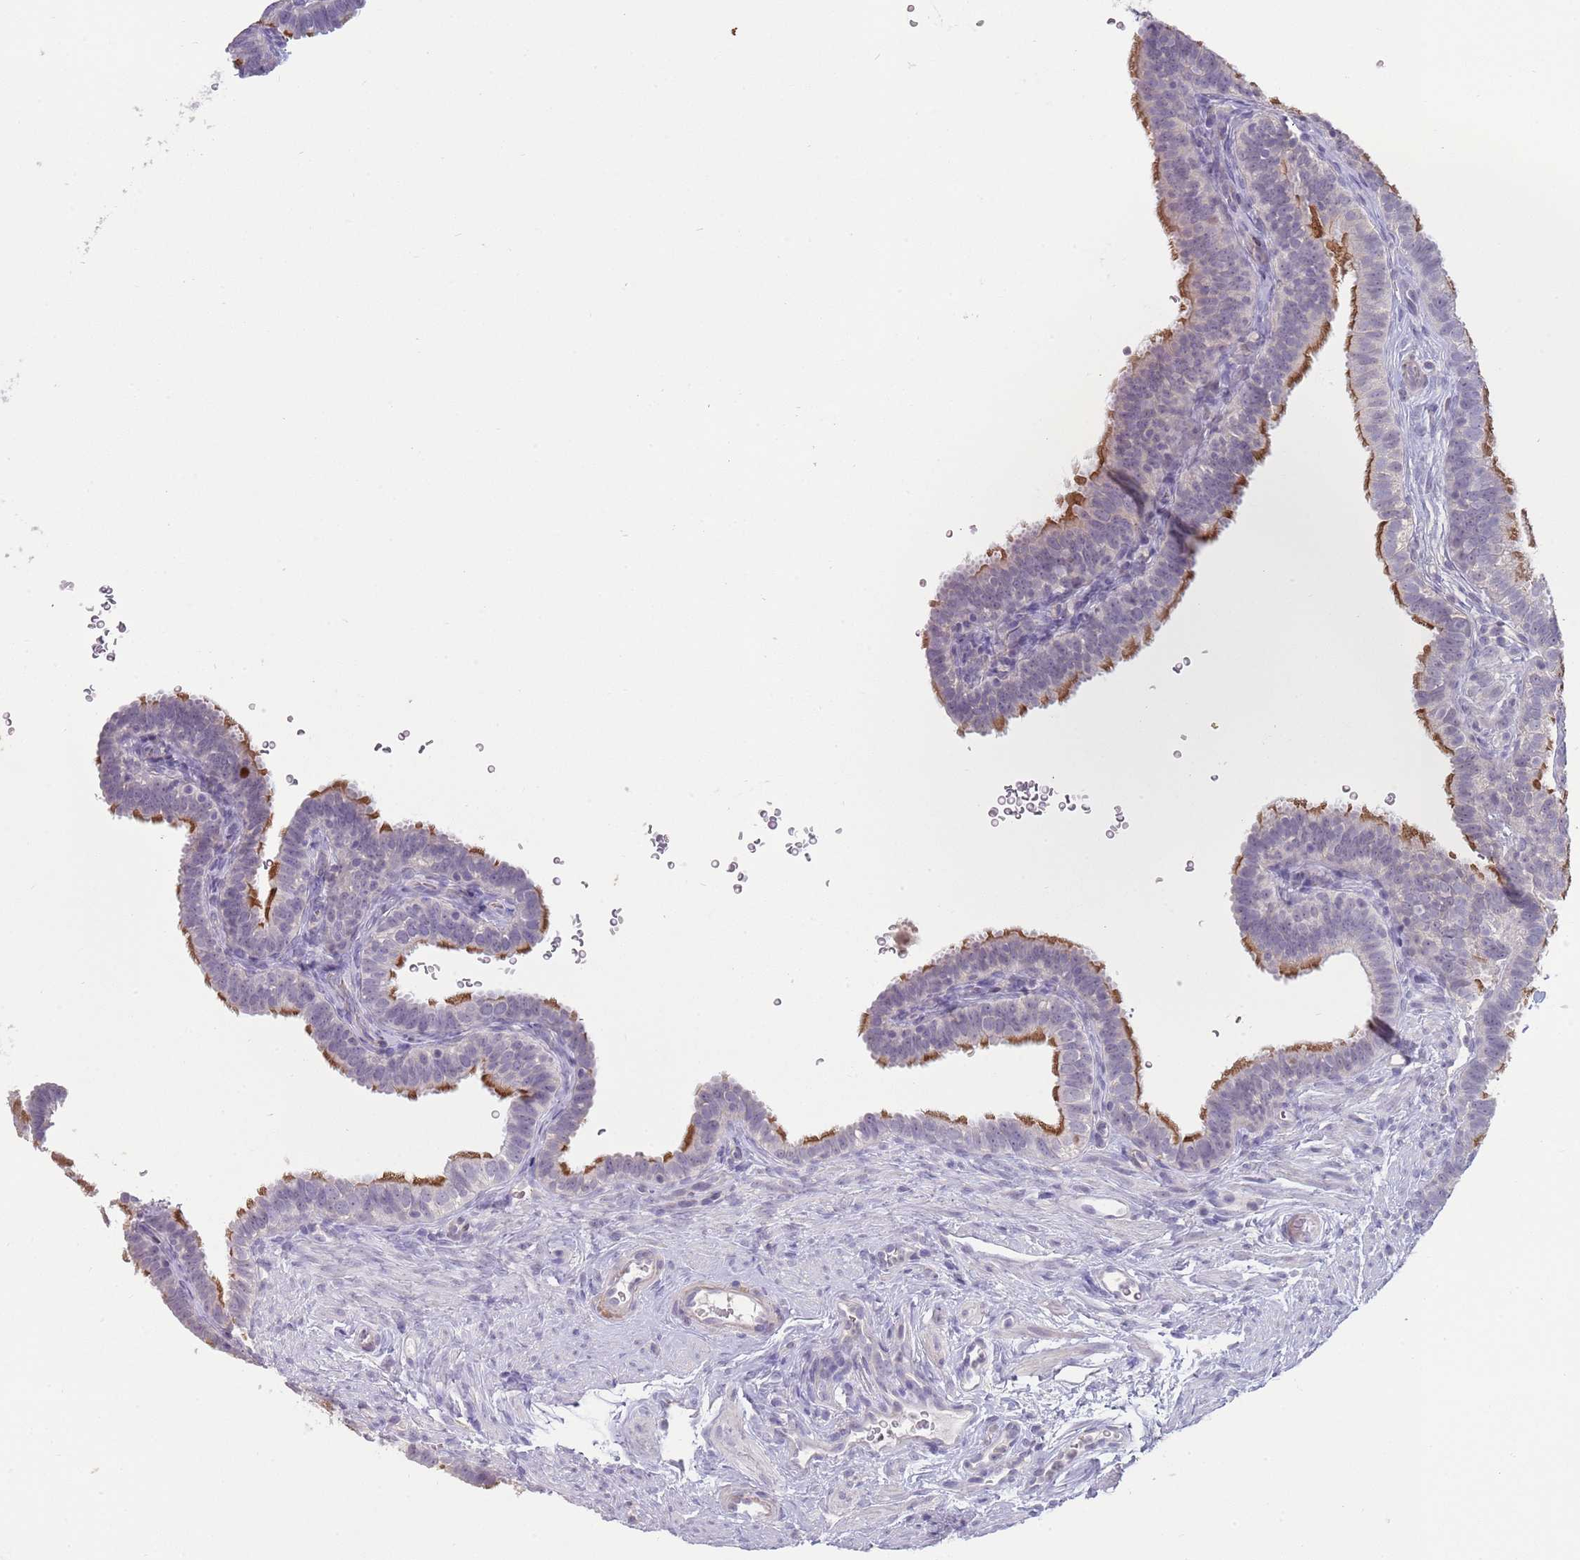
{"staining": {"intensity": "moderate", "quantity": "<25%", "location": "cytoplasmic/membranous"}, "tissue": "fallopian tube", "cell_type": "Glandular cells", "image_type": "normal", "snomed": [{"axis": "morphology", "description": "Normal tissue, NOS"}, {"axis": "topography", "description": "Fallopian tube"}], "caption": "There is low levels of moderate cytoplasmic/membranous staining in glandular cells of normal fallopian tube, as demonstrated by immunohistochemical staining (brown color).", "gene": "PIMREG", "patient": {"sex": "female", "age": 41}}